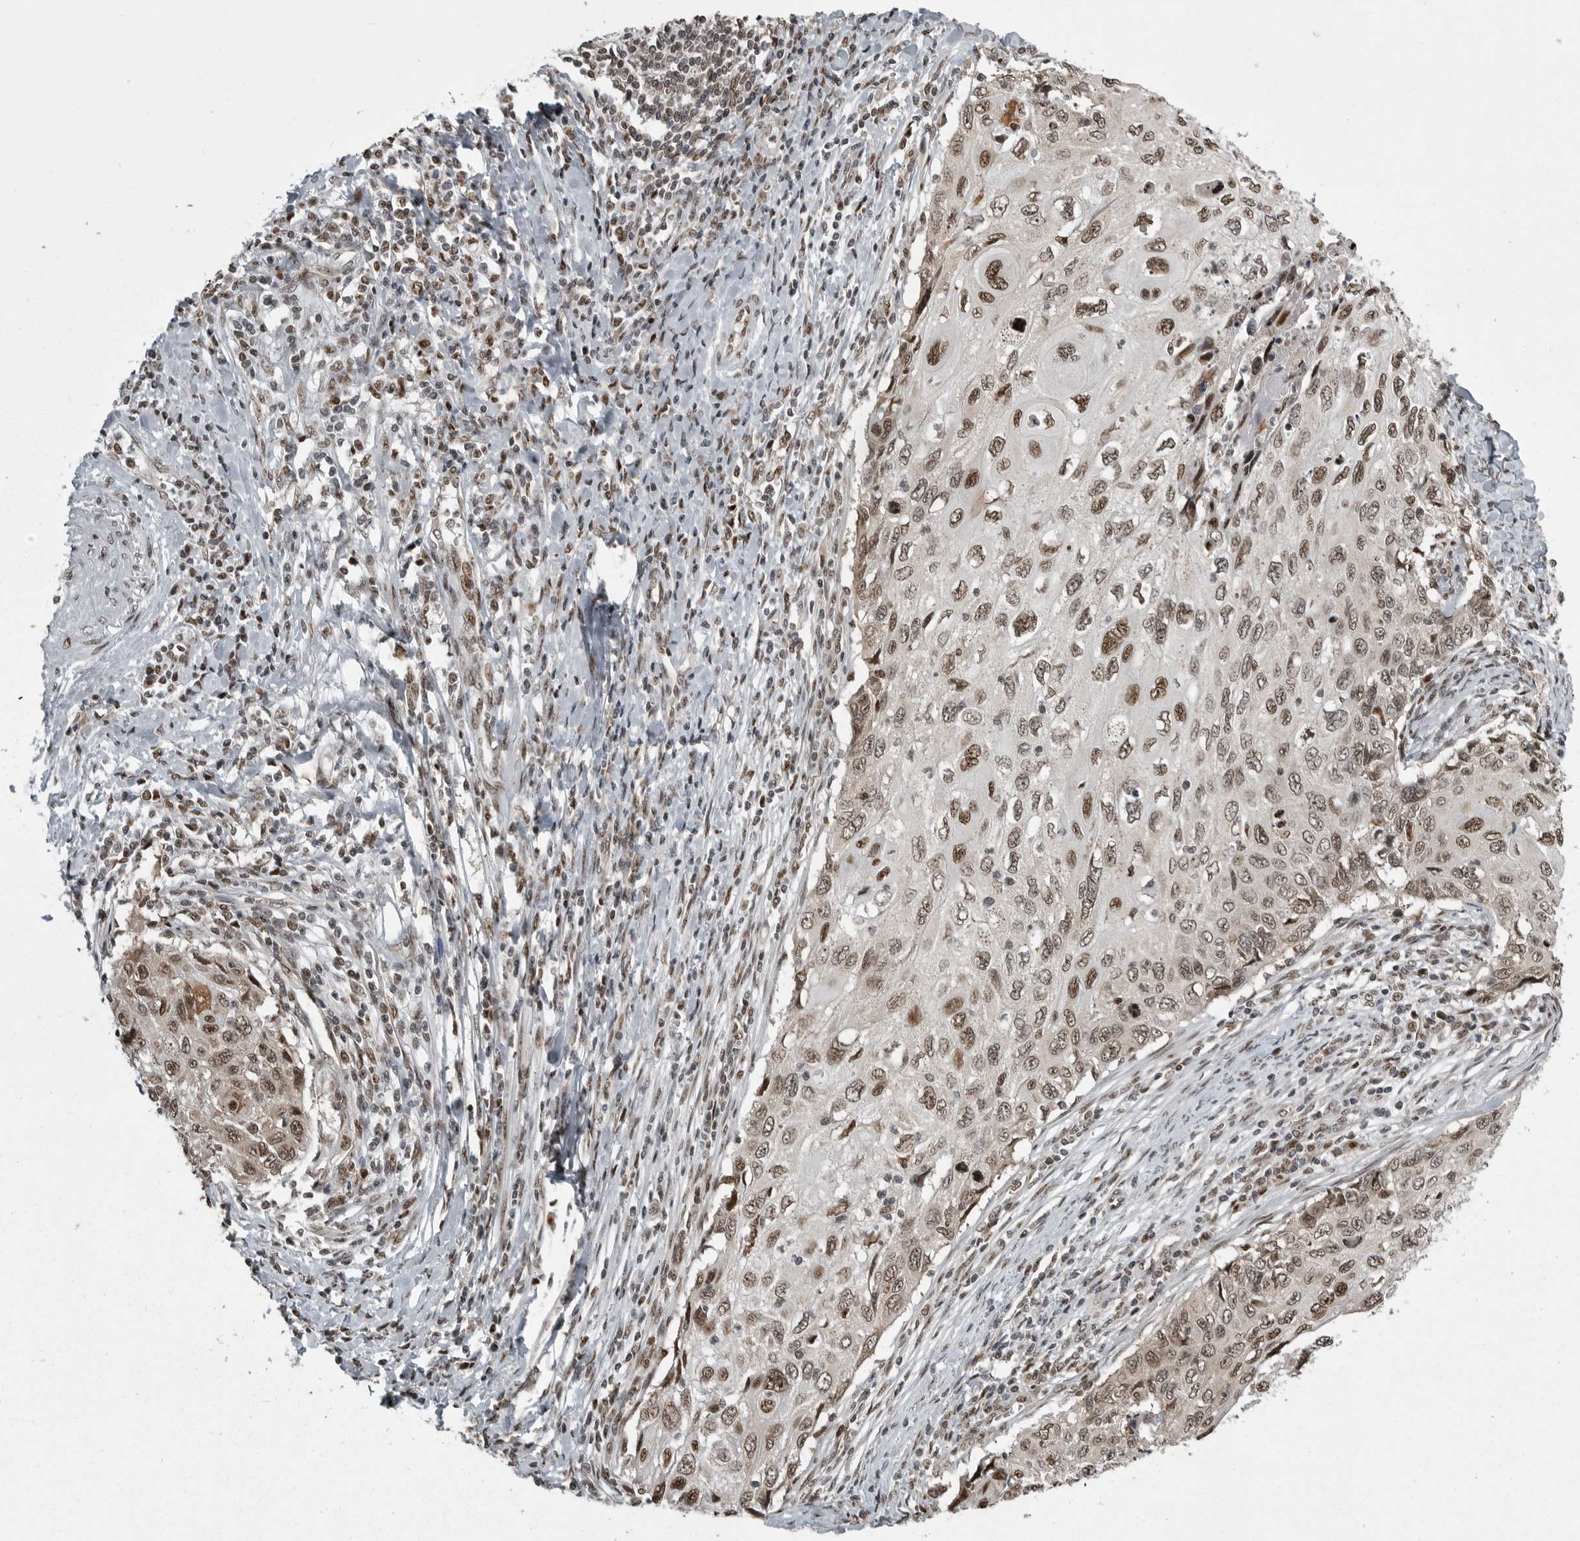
{"staining": {"intensity": "moderate", "quantity": ">75%", "location": "nuclear"}, "tissue": "cervical cancer", "cell_type": "Tumor cells", "image_type": "cancer", "snomed": [{"axis": "morphology", "description": "Squamous cell carcinoma, NOS"}, {"axis": "topography", "description": "Cervix"}], "caption": "Immunohistochemistry (IHC) of cervical squamous cell carcinoma shows medium levels of moderate nuclear staining in about >75% of tumor cells.", "gene": "YAF2", "patient": {"sex": "female", "age": 70}}